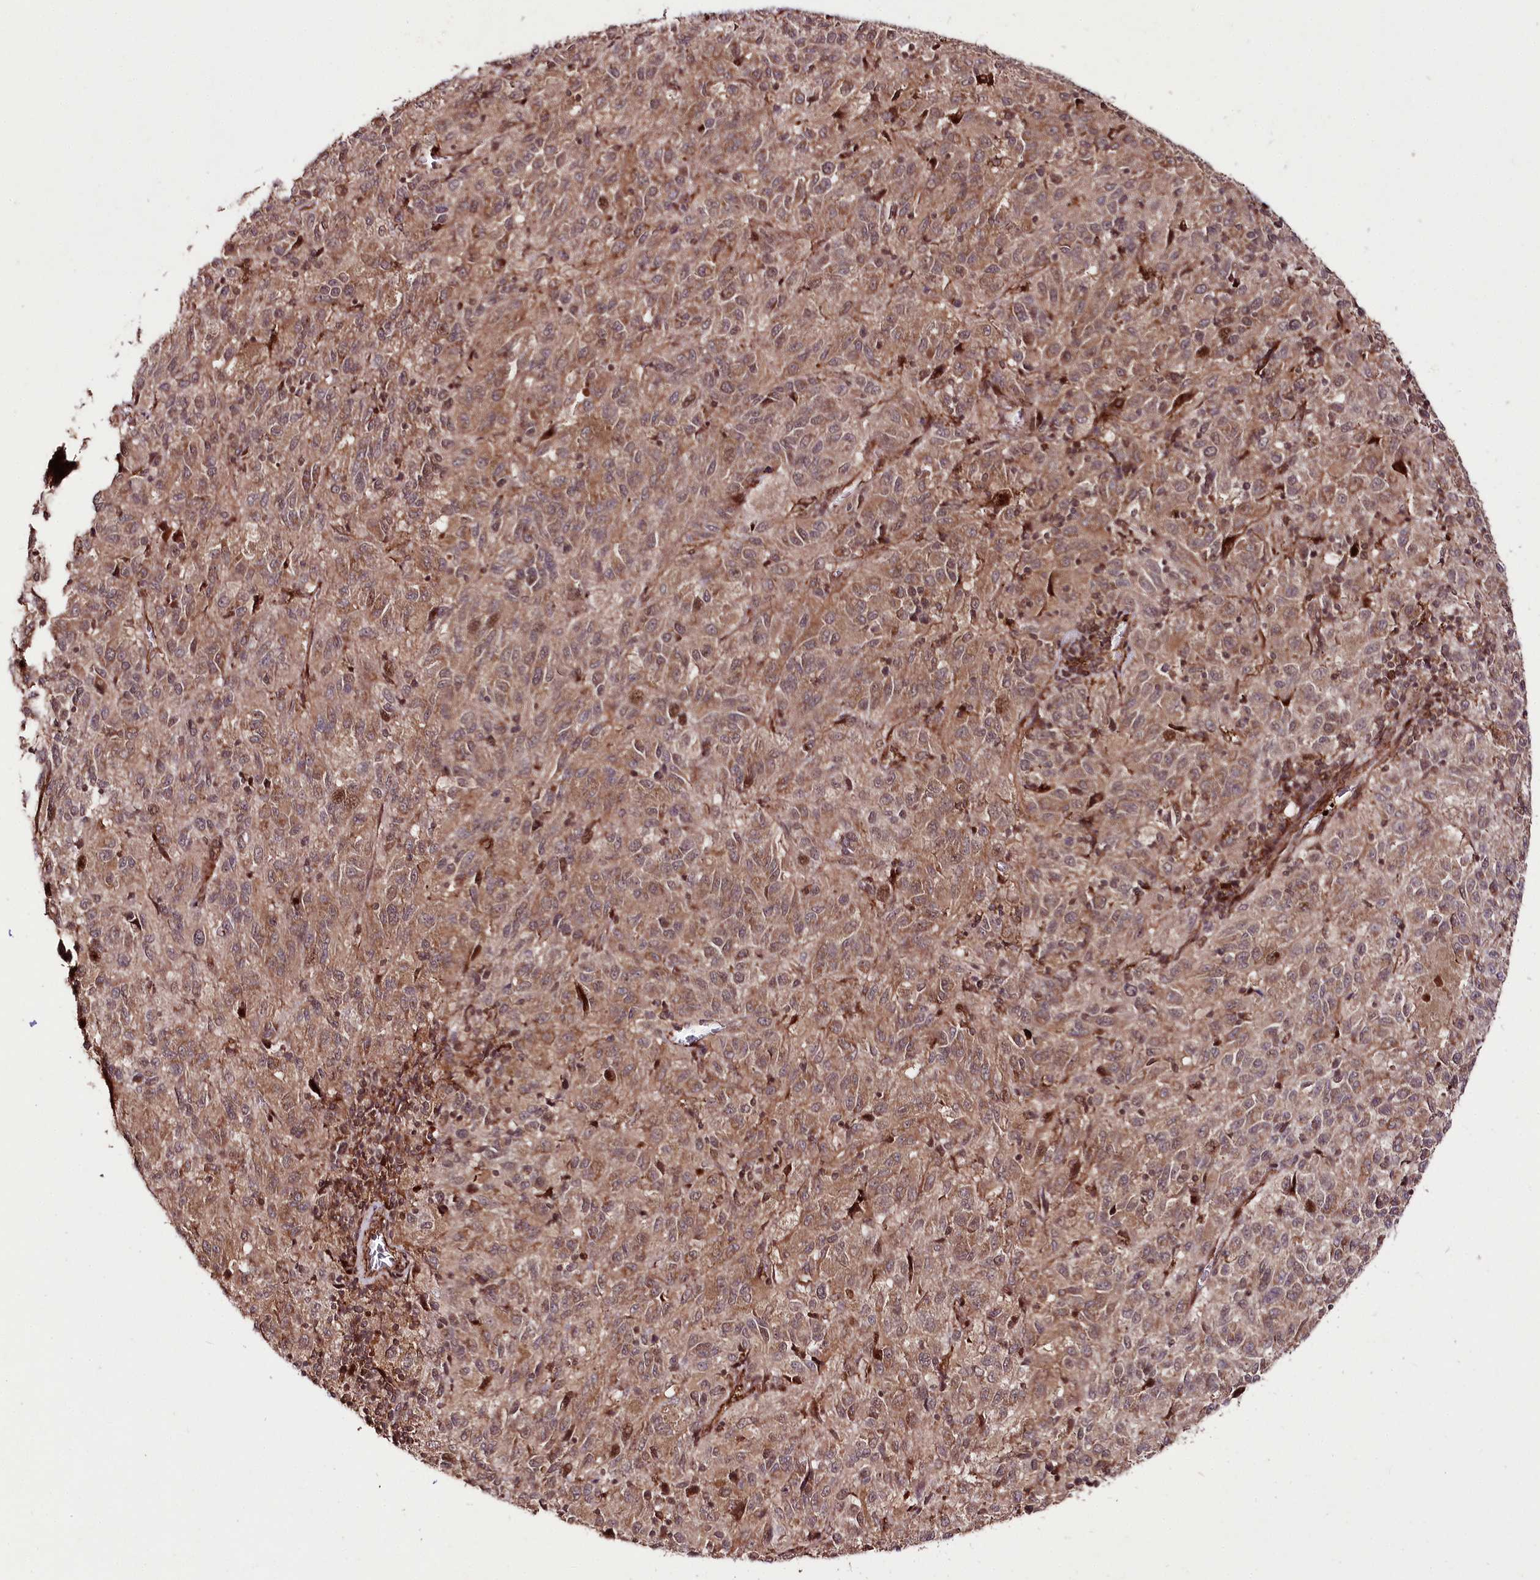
{"staining": {"intensity": "moderate", "quantity": "25%-75%", "location": "cytoplasmic/membranous"}, "tissue": "melanoma", "cell_type": "Tumor cells", "image_type": "cancer", "snomed": [{"axis": "morphology", "description": "Malignant melanoma, Metastatic site"}, {"axis": "topography", "description": "Lung"}], "caption": "The immunohistochemical stain highlights moderate cytoplasmic/membranous expression in tumor cells of melanoma tissue.", "gene": "PHLDB1", "patient": {"sex": "male", "age": 64}}